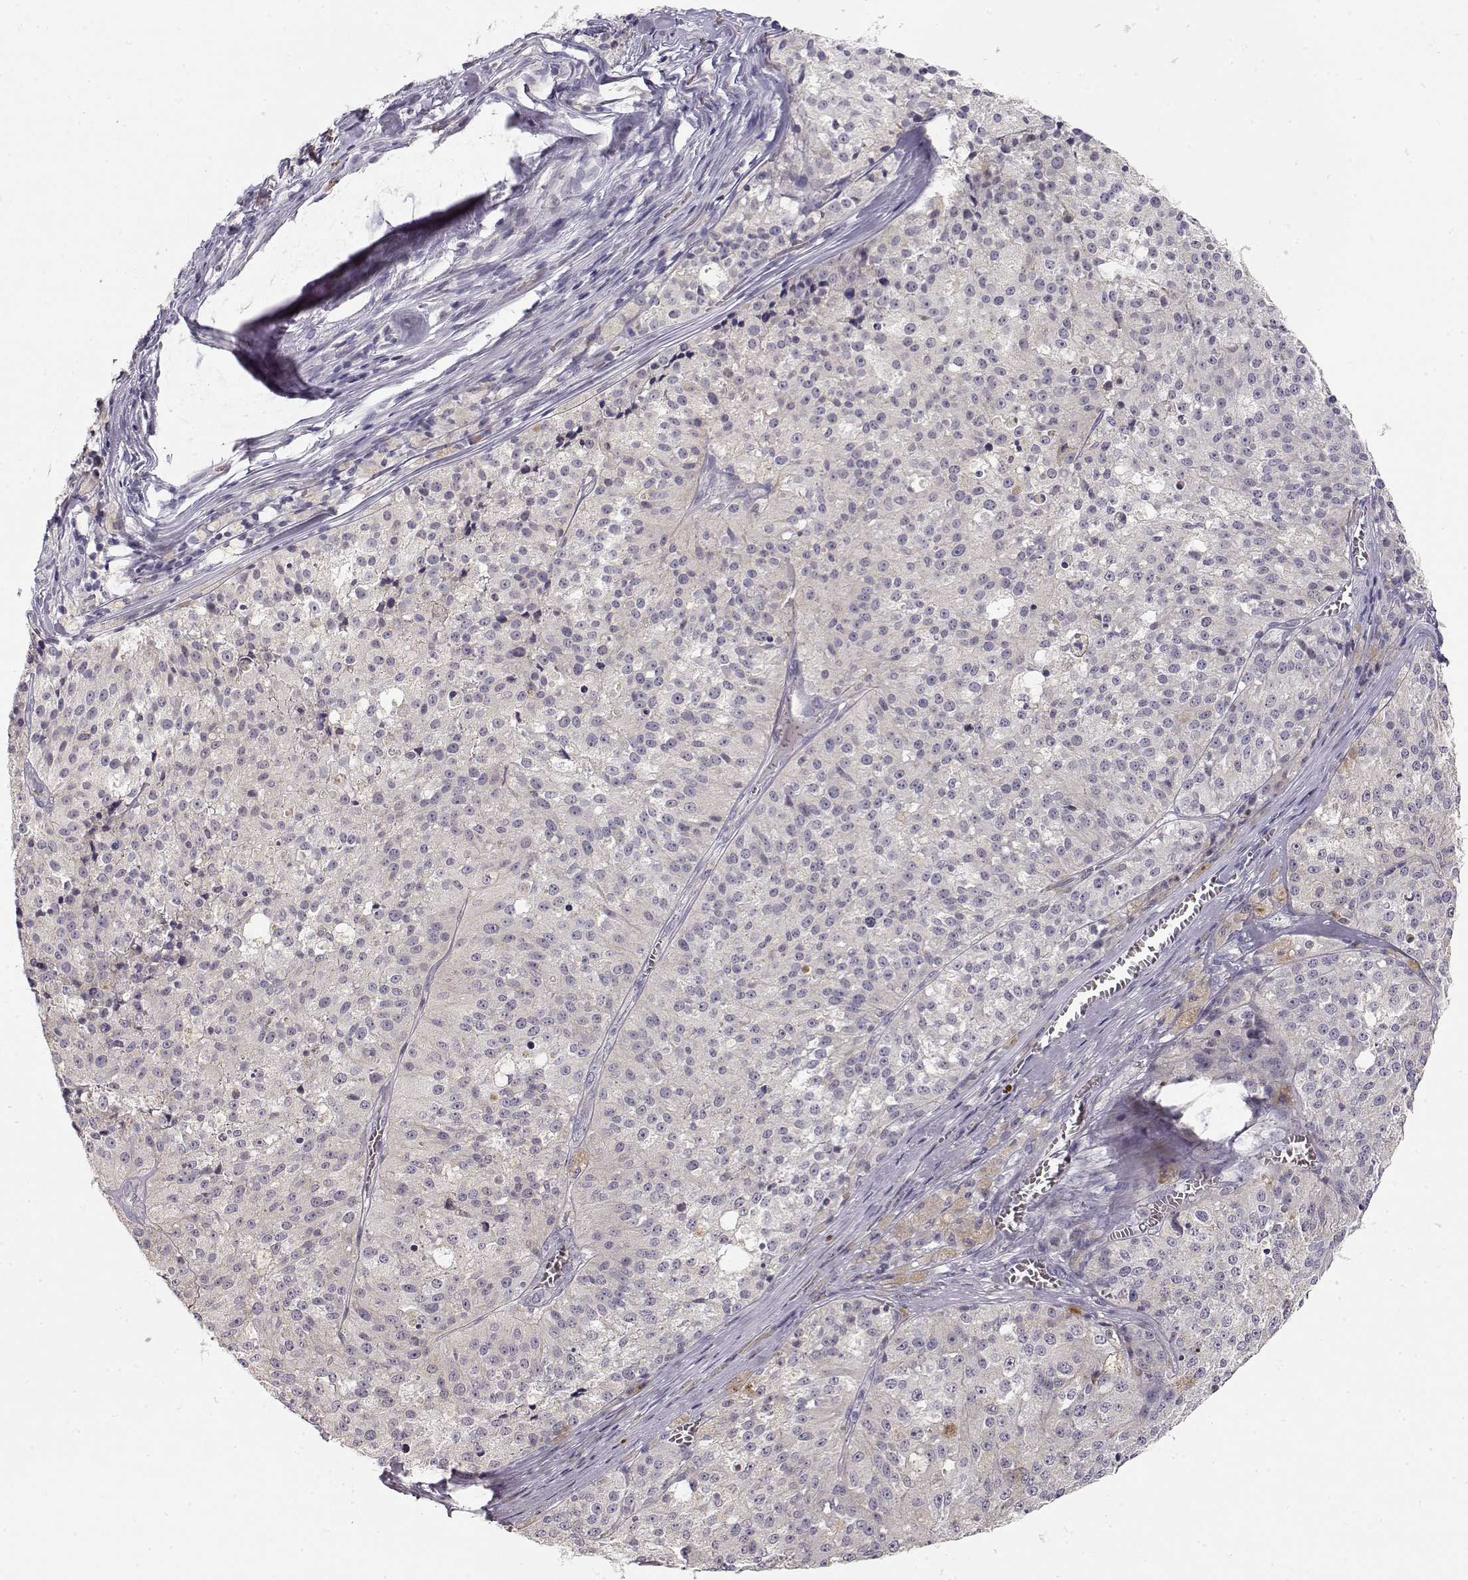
{"staining": {"intensity": "negative", "quantity": "none", "location": "none"}, "tissue": "melanoma", "cell_type": "Tumor cells", "image_type": "cancer", "snomed": [{"axis": "morphology", "description": "Malignant melanoma, Metastatic site"}, {"axis": "topography", "description": "Lymph node"}], "caption": "A histopathology image of melanoma stained for a protein shows no brown staining in tumor cells.", "gene": "TTC26", "patient": {"sex": "female", "age": 64}}